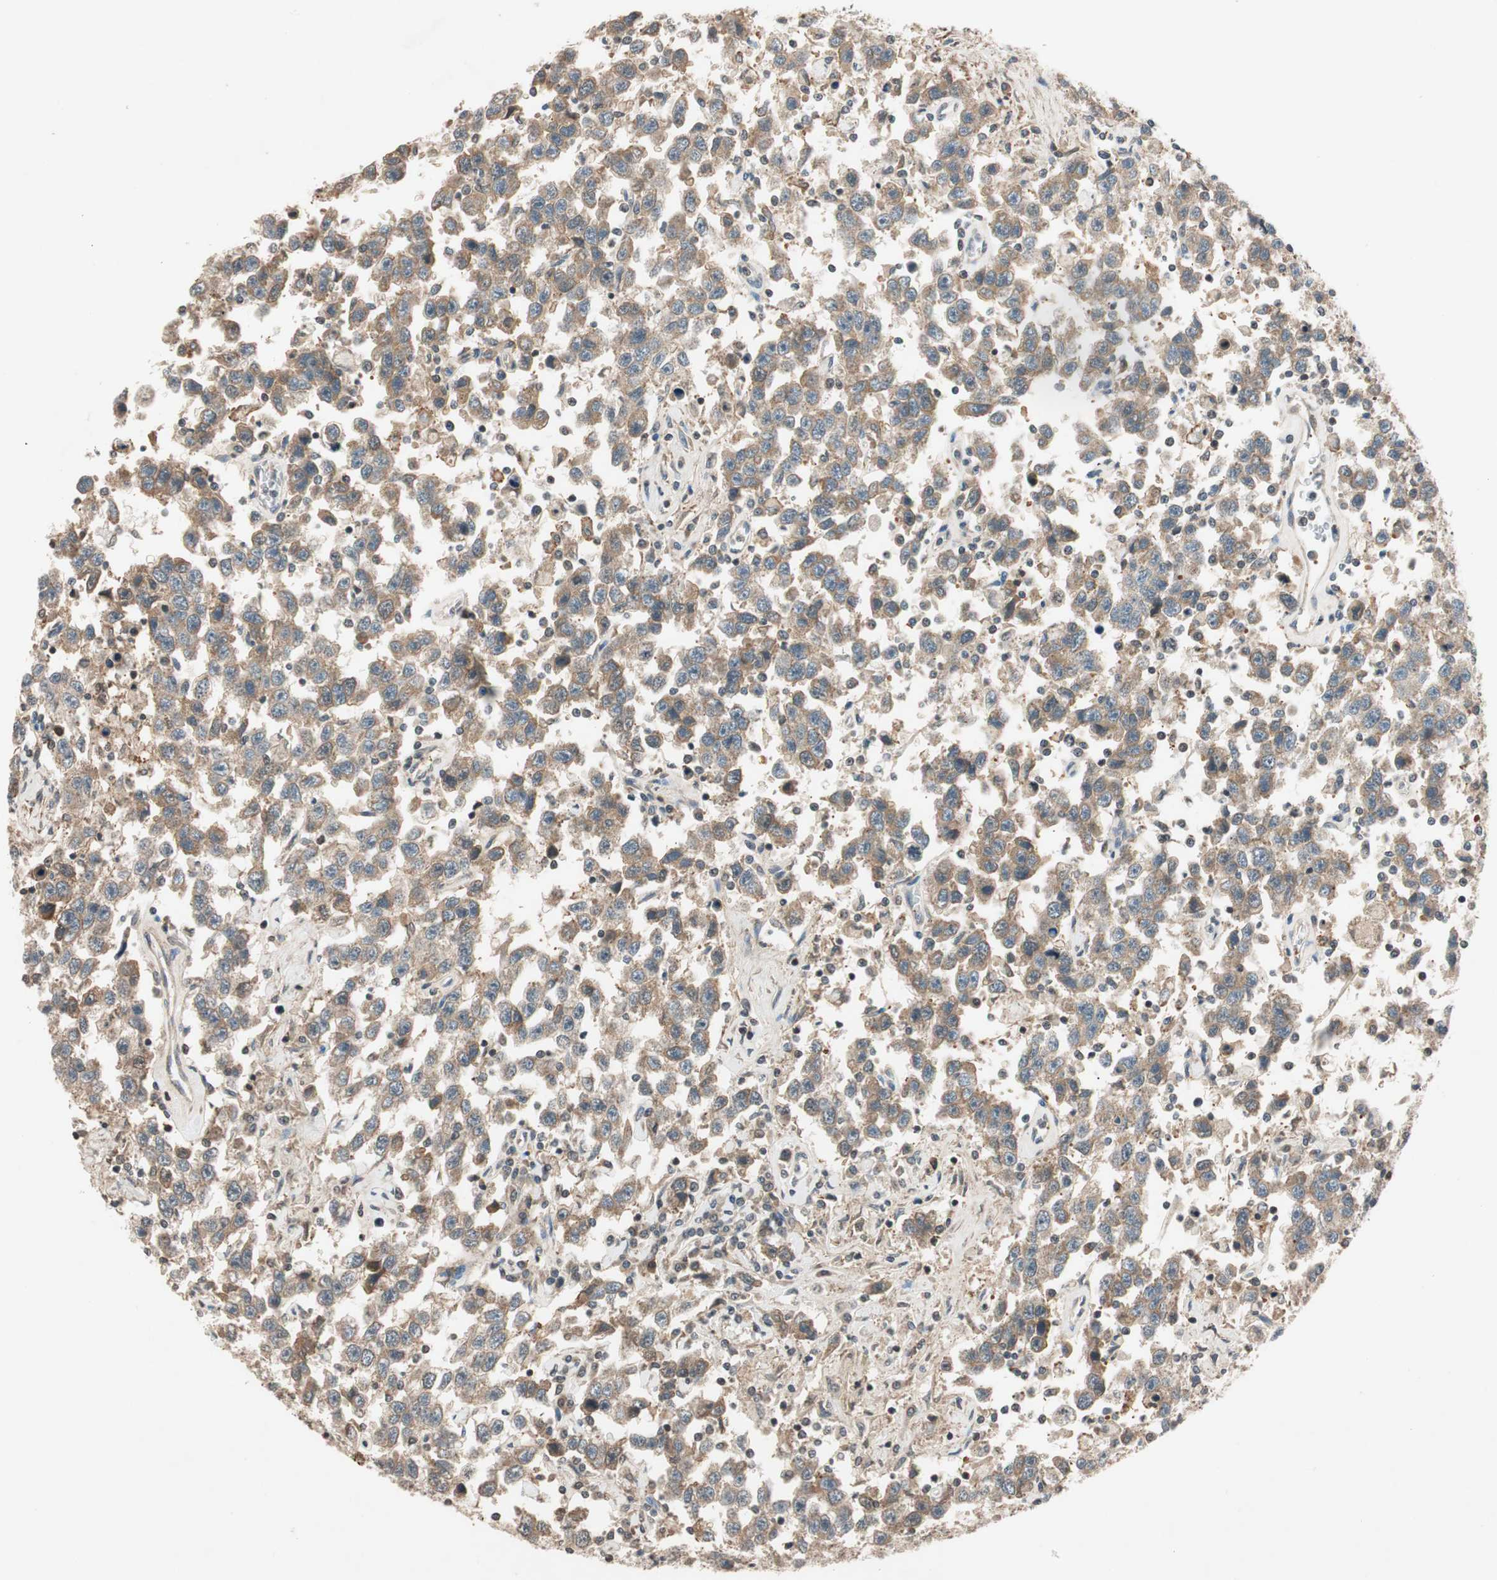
{"staining": {"intensity": "weak", "quantity": ">75%", "location": "cytoplasmic/membranous"}, "tissue": "testis cancer", "cell_type": "Tumor cells", "image_type": "cancer", "snomed": [{"axis": "morphology", "description": "Seminoma, NOS"}, {"axis": "topography", "description": "Testis"}], "caption": "A brown stain shows weak cytoplasmic/membranous expression of a protein in human testis seminoma tumor cells. (DAB (3,3'-diaminobenzidine) IHC with brightfield microscopy, high magnification).", "gene": "GCLM", "patient": {"sex": "male", "age": 41}}